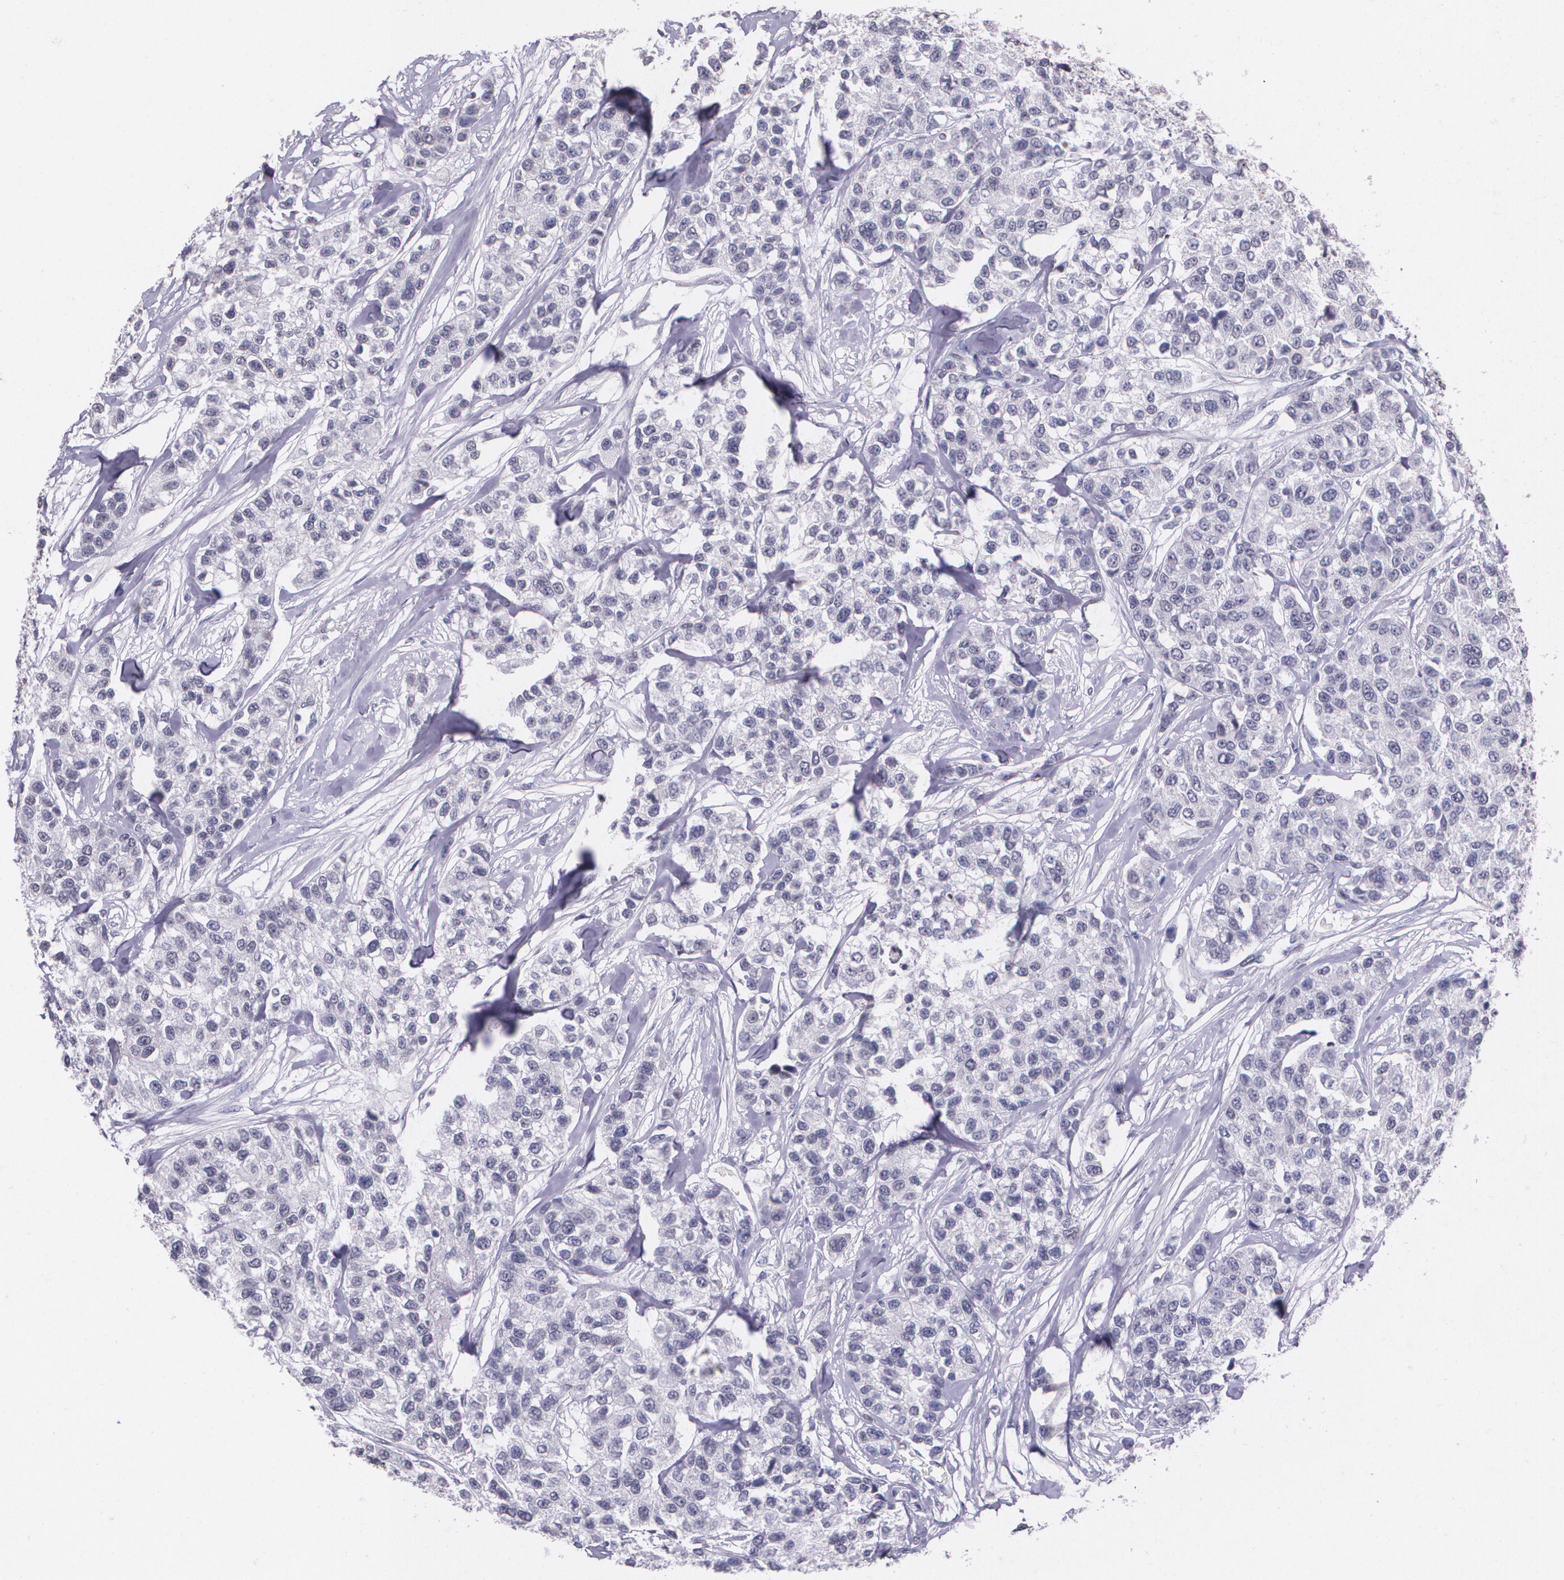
{"staining": {"intensity": "negative", "quantity": "none", "location": "none"}, "tissue": "breast cancer", "cell_type": "Tumor cells", "image_type": "cancer", "snomed": [{"axis": "morphology", "description": "Duct carcinoma"}, {"axis": "topography", "description": "Breast"}], "caption": "DAB (3,3'-diaminobenzidine) immunohistochemical staining of human breast intraductal carcinoma displays no significant staining in tumor cells.", "gene": "RTN1", "patient": {"sex": "female", "age": 51}}